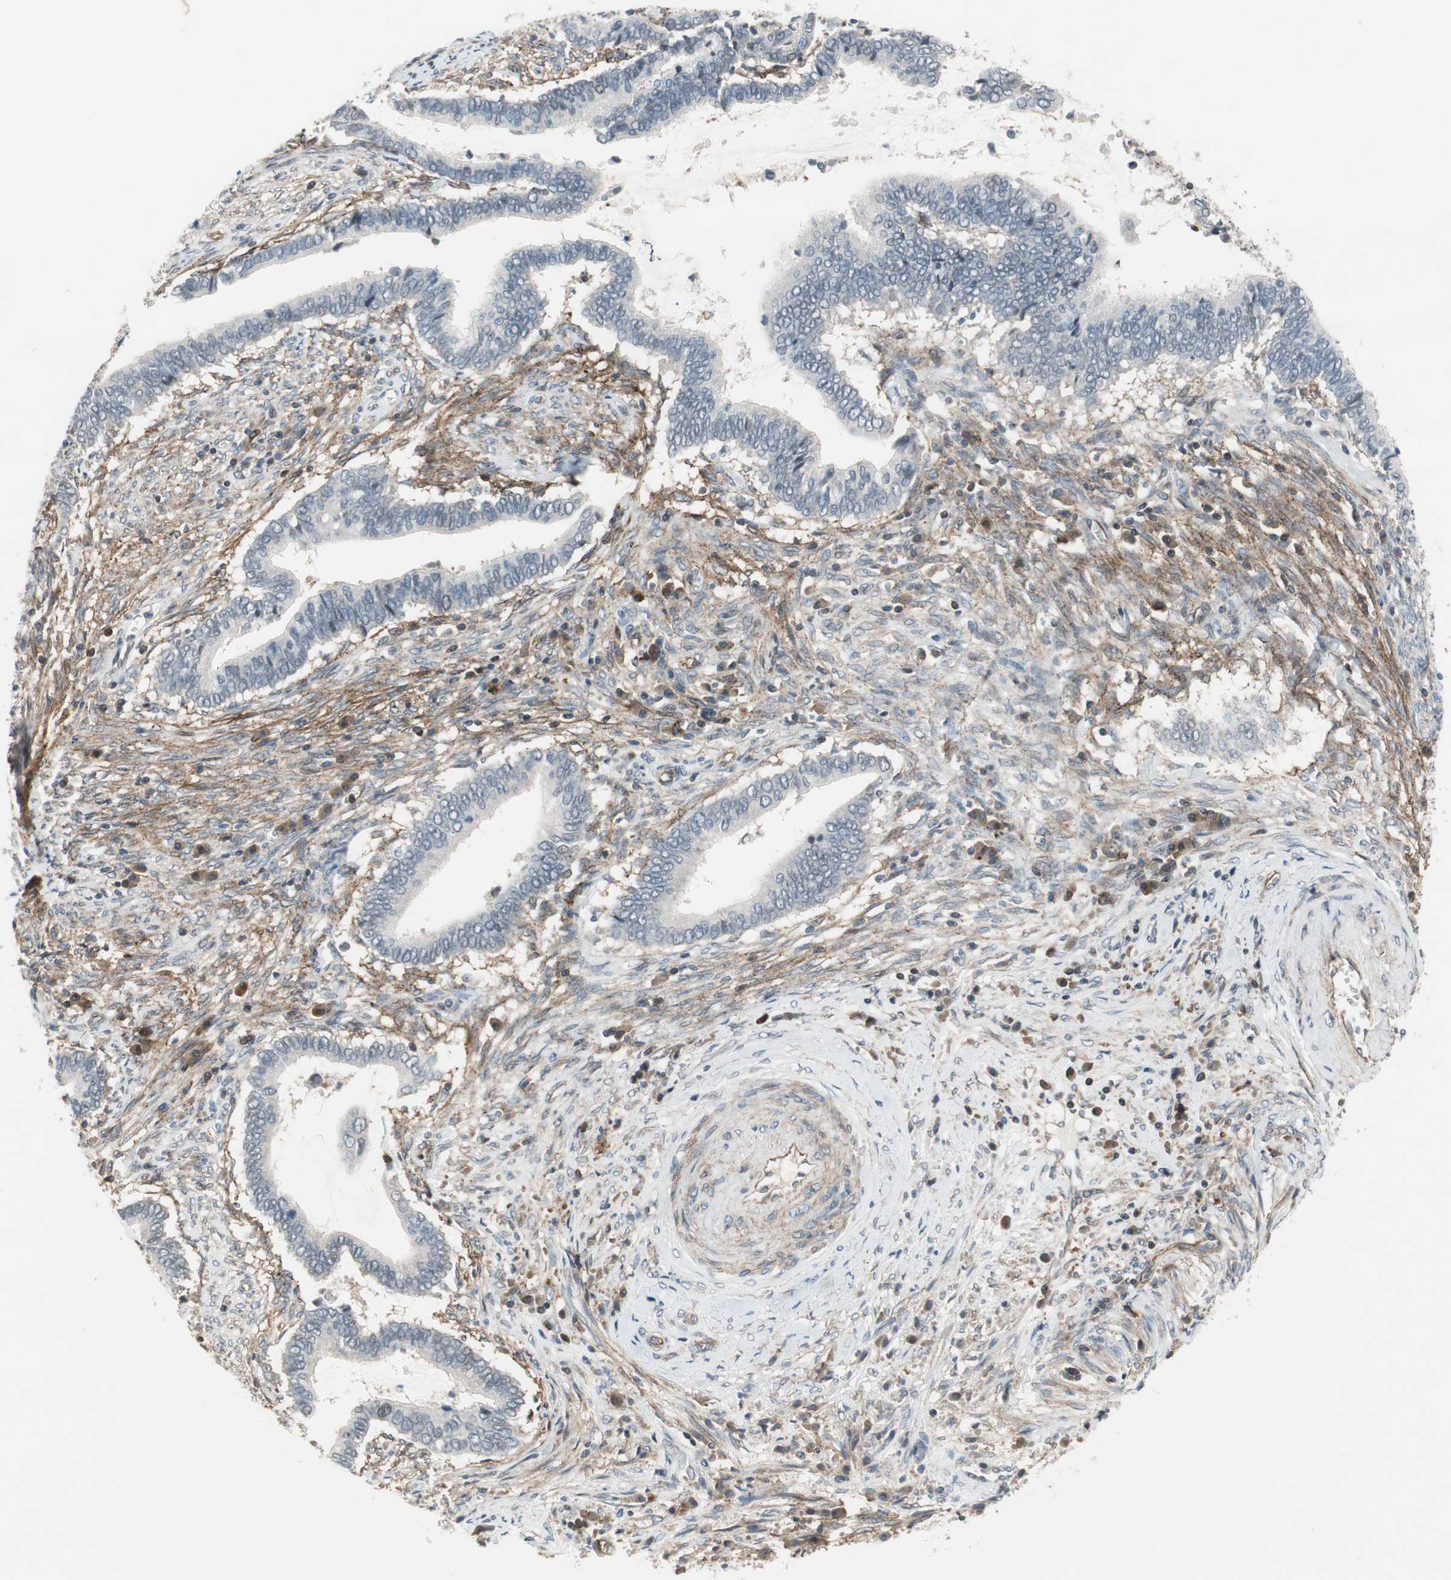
{"staining": {"intensity": "negative", "quantity": "none", "location": "none"}, "tissue": "cervical cancer", "cell_type": "Tumor cells", "image_type": "cancer", "snomed": [{"axis": "morphology", "description": "Adenocarcinoma, NOS"}, {"axis": "topography", "description": "Cervix"}], "caption": "The micrograph exhibits no significant positivity in tumor cells of adenocarcinoma (cervical). The staining is performed using DAB (3,3'-diaminobenzidine) brown chromogen with nuclei counter-stained in using hematoxylin.", "gene": "GRHL1", "patient": {"sex": "female", "age": 44}}